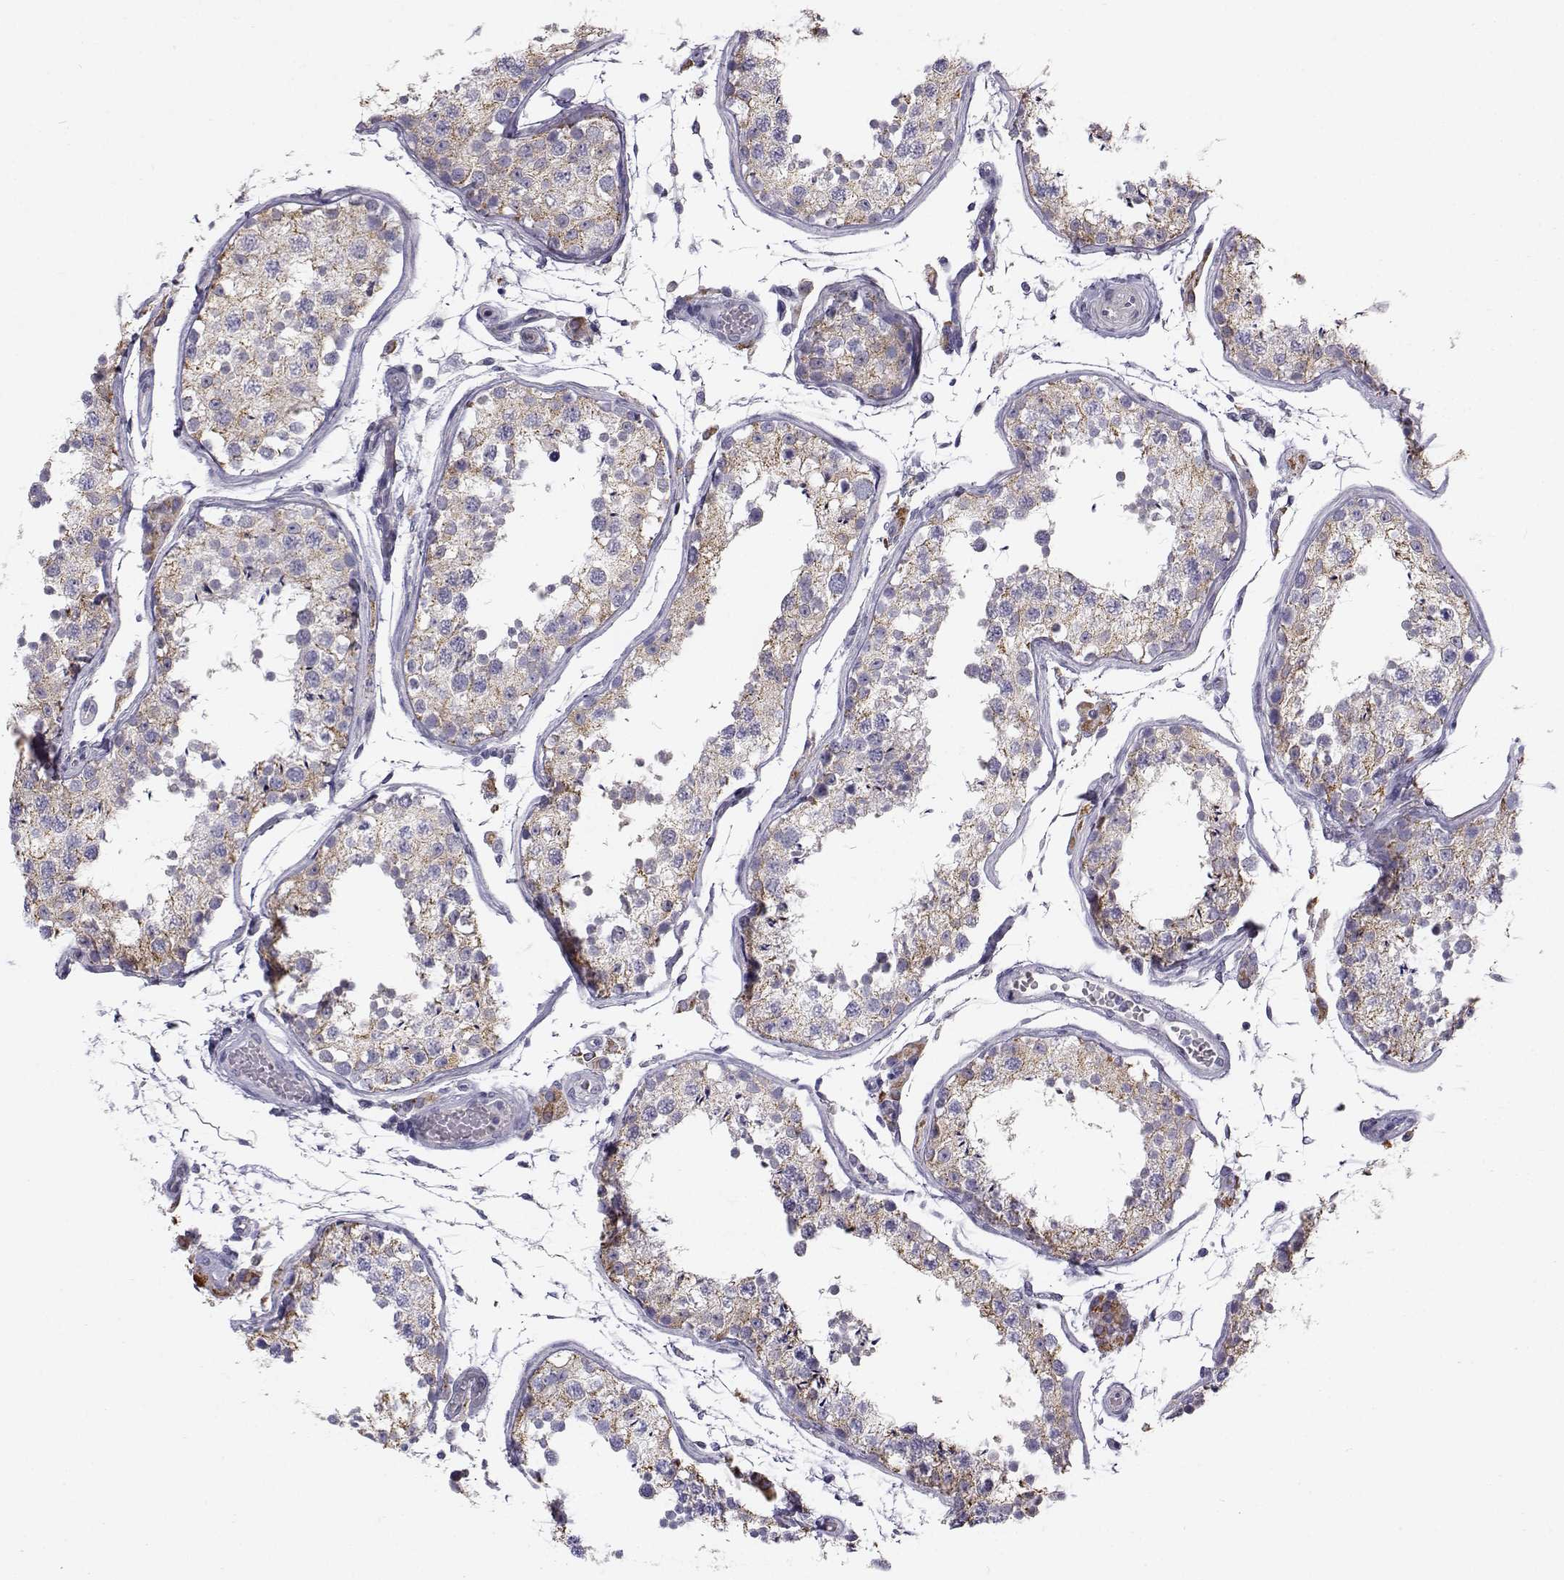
{"staining": {"intensity": "weak", "quantity": "<25%", "location": "cytoplasmic/membranous"}, "tissue": "testis", "cell_type": "Cells in seminiferous ducts", "image_type": "normal", "snomed": [{"axis": "morphology", "description": "Normal tissue, NOS"}, {"axis": "topography", "description": "Testis"}], "caption": "Micrograph shows no significant protein staining in cells in seminiferous ducts of benign testis.", "gene": "KCNMB4", "patient": {"sex": "male", "age": 29}}